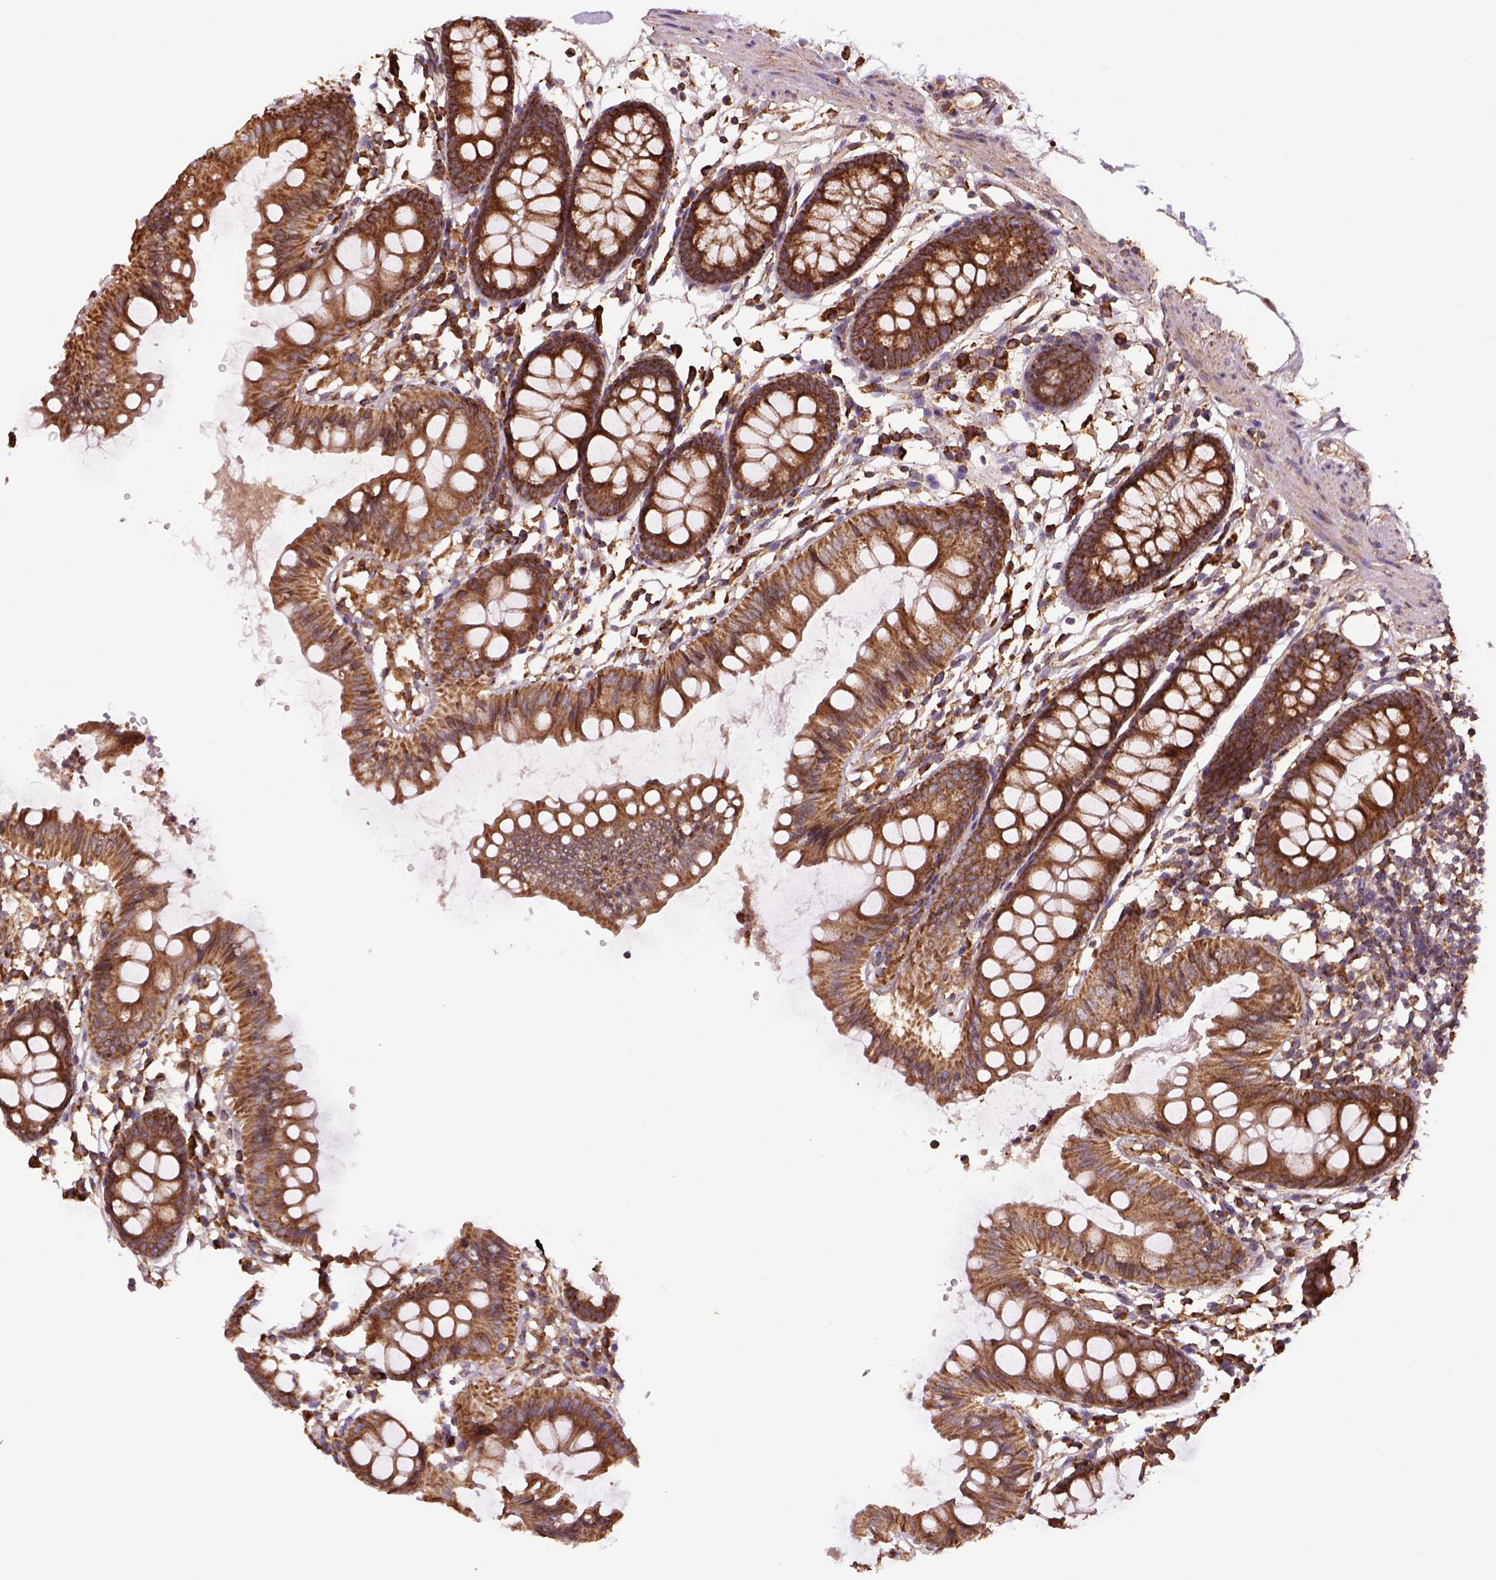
{"staining": {"intensity": "strong", "quantity": ">75%", "location": "cytoplasmic/membranous"}, "tissue": "colon", "cell_type": "Endothelial cells", "image_type": "normal", "snomed": [{"axis": "morphology", "description": "Normal tissue, NOS"}, {"axis": "topography", "description": "Colon"}], "caption": "This micrograph exhibits benign colon stained with immunohistochemistry (IHC) to label a protein in brown. The cytoplasmic/membranous of endothelial cells show strong positivity for the protein. Nuclei are counter-stained blue.", "gene": "MAPK8IP3", "patient": {"sex": "female", "age": 84}}